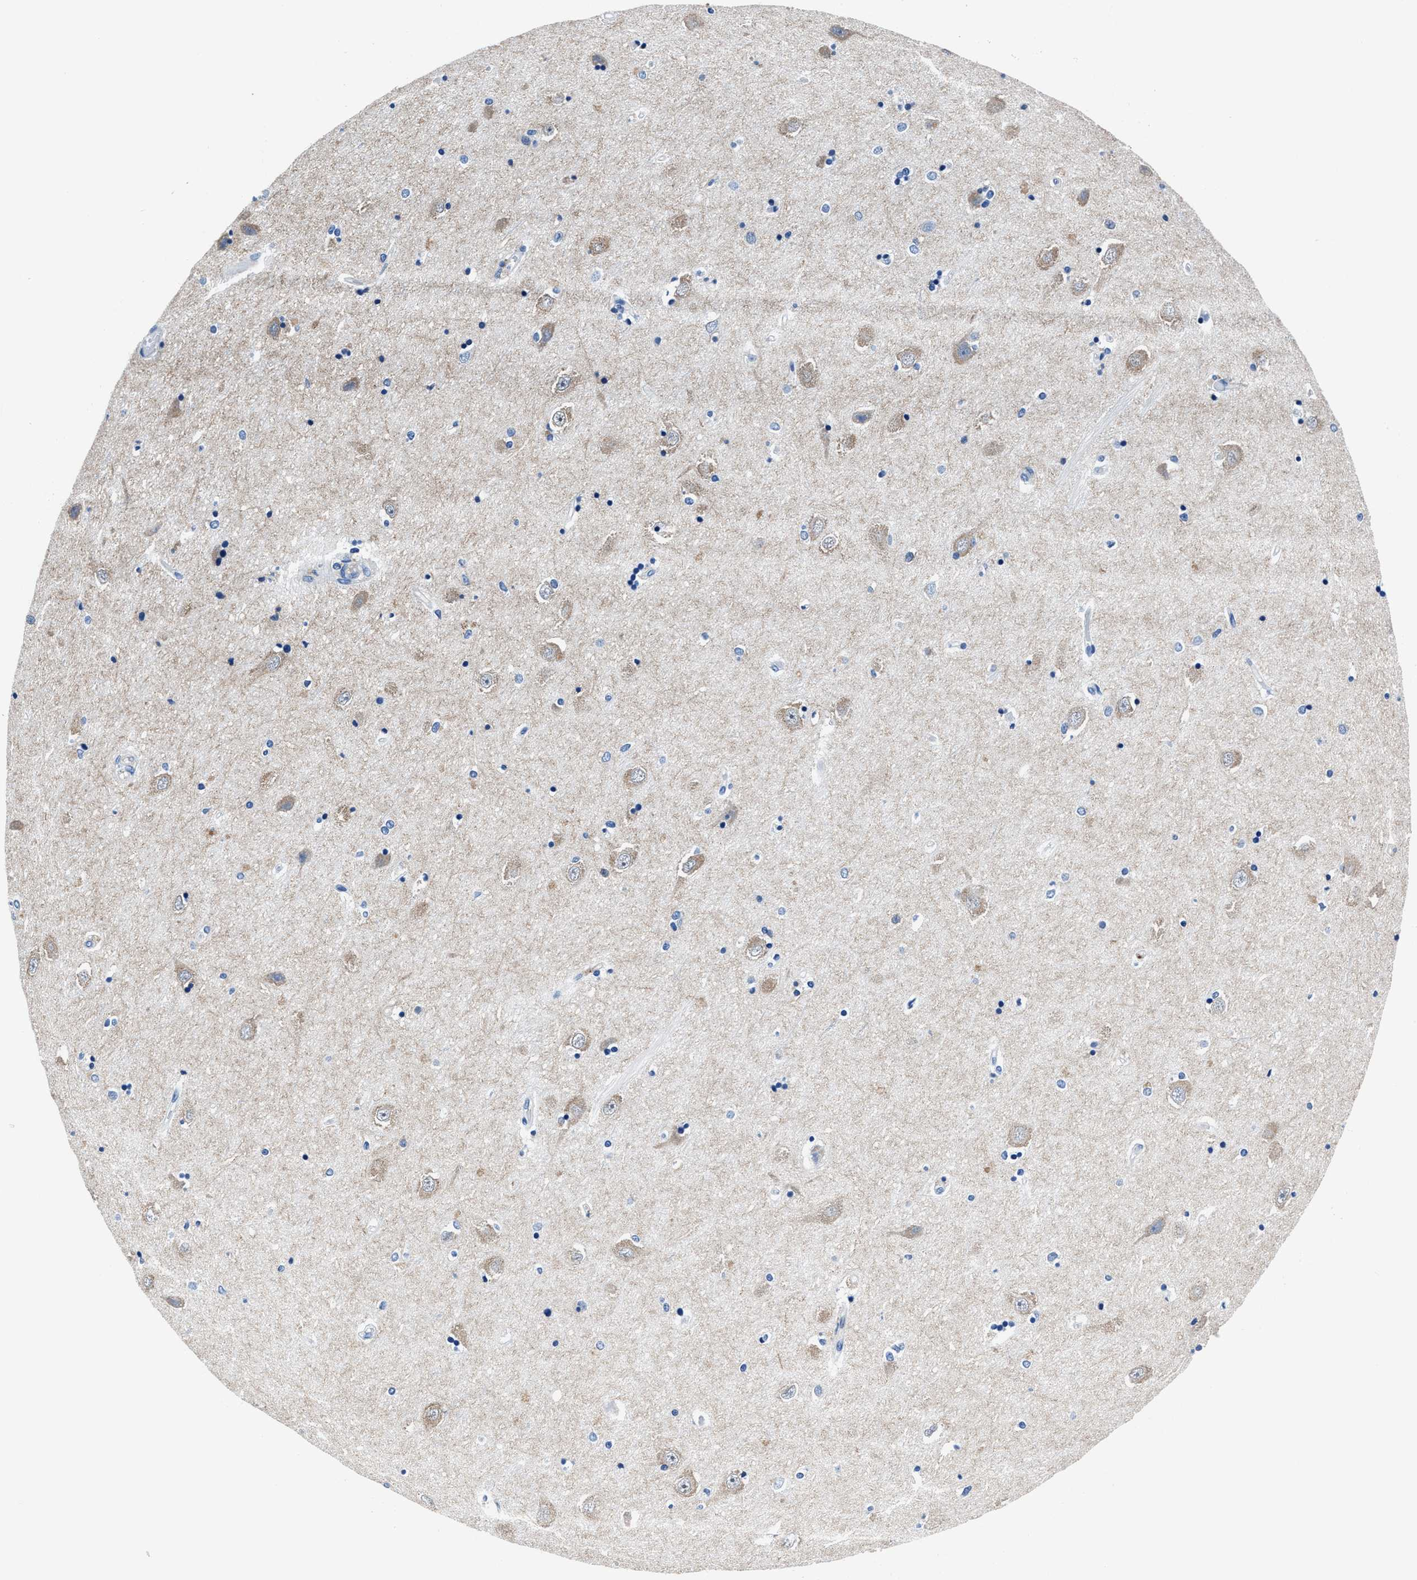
{"staining": {"intensity": "negative", "quantity": "none", "location": "none"}, "tissue": "hippocampus", "cell_type": "Glial cells", "image_type": "normal", "snomed": [{"axis": "morphology", "description": "Normal tissue, NOS"}, {"axis": "topography", "description": "Hippocampus"}], "caption": "The histopathology image reveals no significant positivity in glial cells of hippocampus.", "gene": "LMO7", "patient": {"sex": "male", "age": 45}}